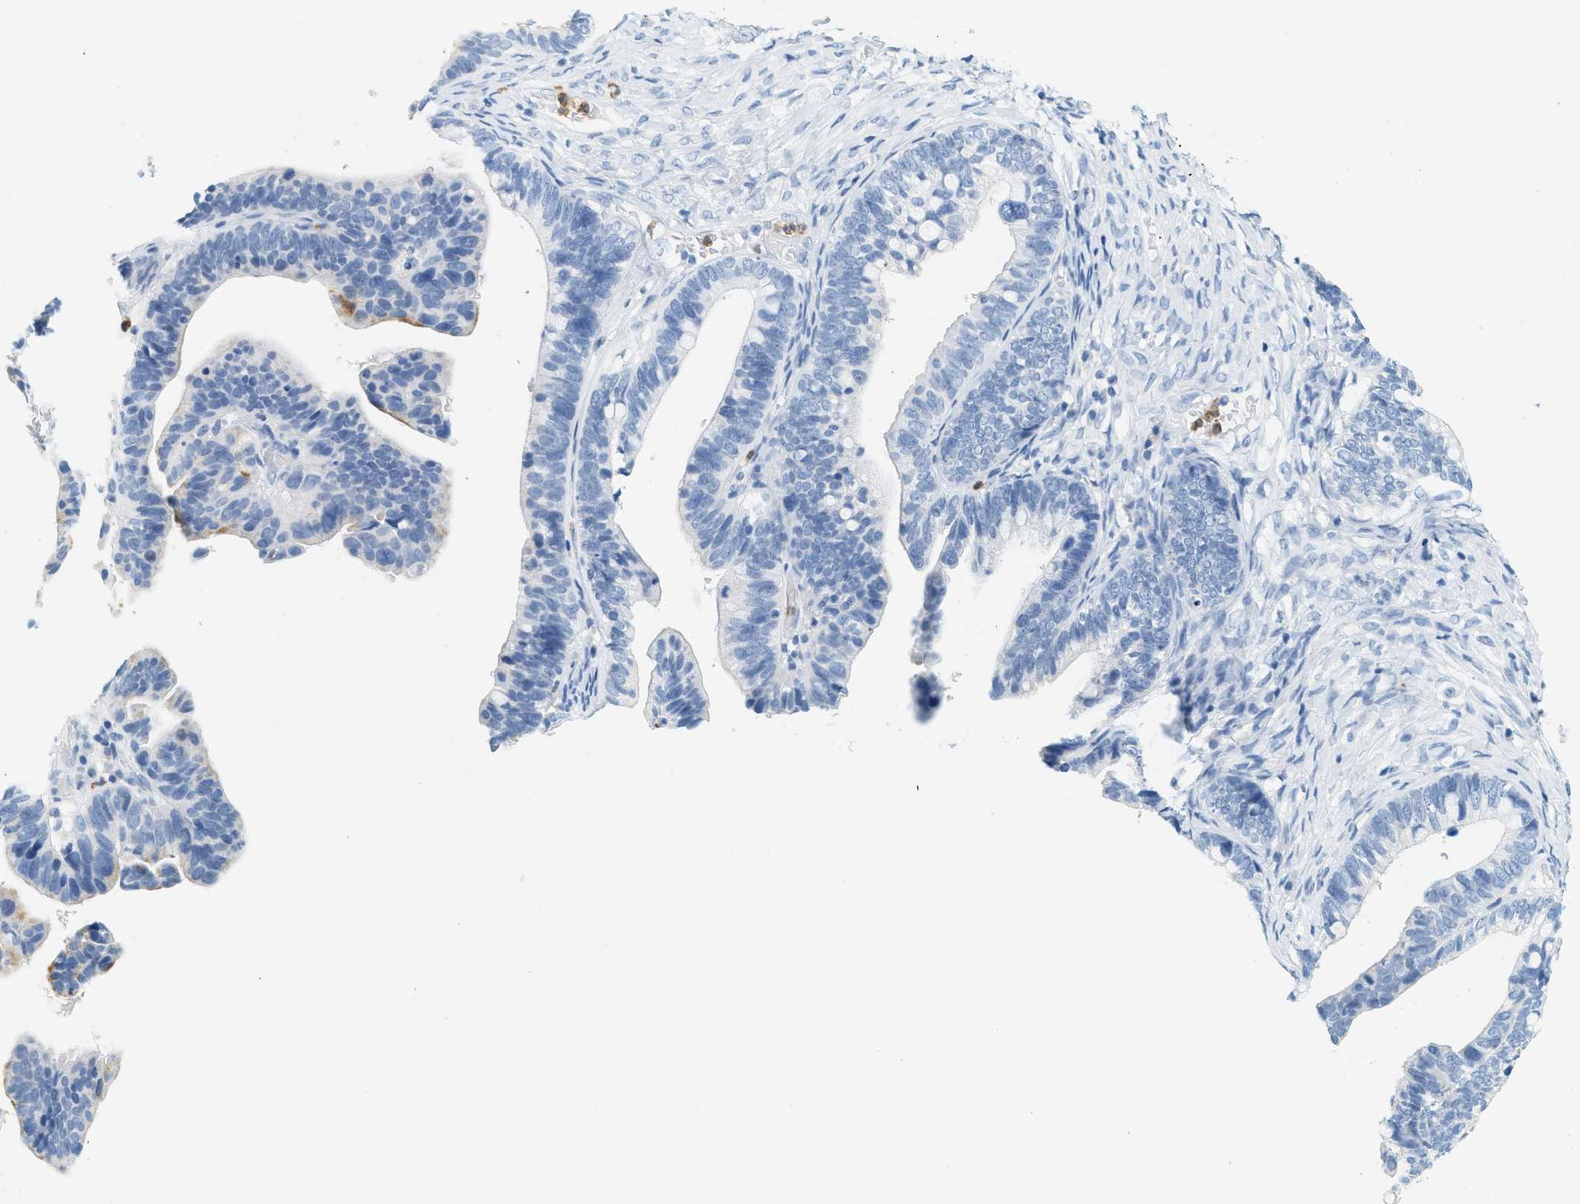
{"staining": {"intensity": "negative", "quantity": "none", "location": "none"}, "tissue": "ovarian cancer", "cell_type": "Tumor cells", "image_type": "cancer", "snomed": [{"axis": "morphology", "description": "Cystadenocarcinoma, serous, NOS"}, {"axis": "topography", "description": "Ovary"}], "caption": "This micrograph is of ovarian serous cystadenocarcinoma stained with immunohistochemistry (IHC) to label a protein in brown with the nuclei are counter-stained blue. There is no positivity in tumor cells. (Stains: DAB (3,3'-diaminobenzidine) IHC with hematoxylin counter stain, Microscopy: brightfield microscopy at high magnification).", "gene": "LCN2", "patient": {"sex": "female", "age": 56}}